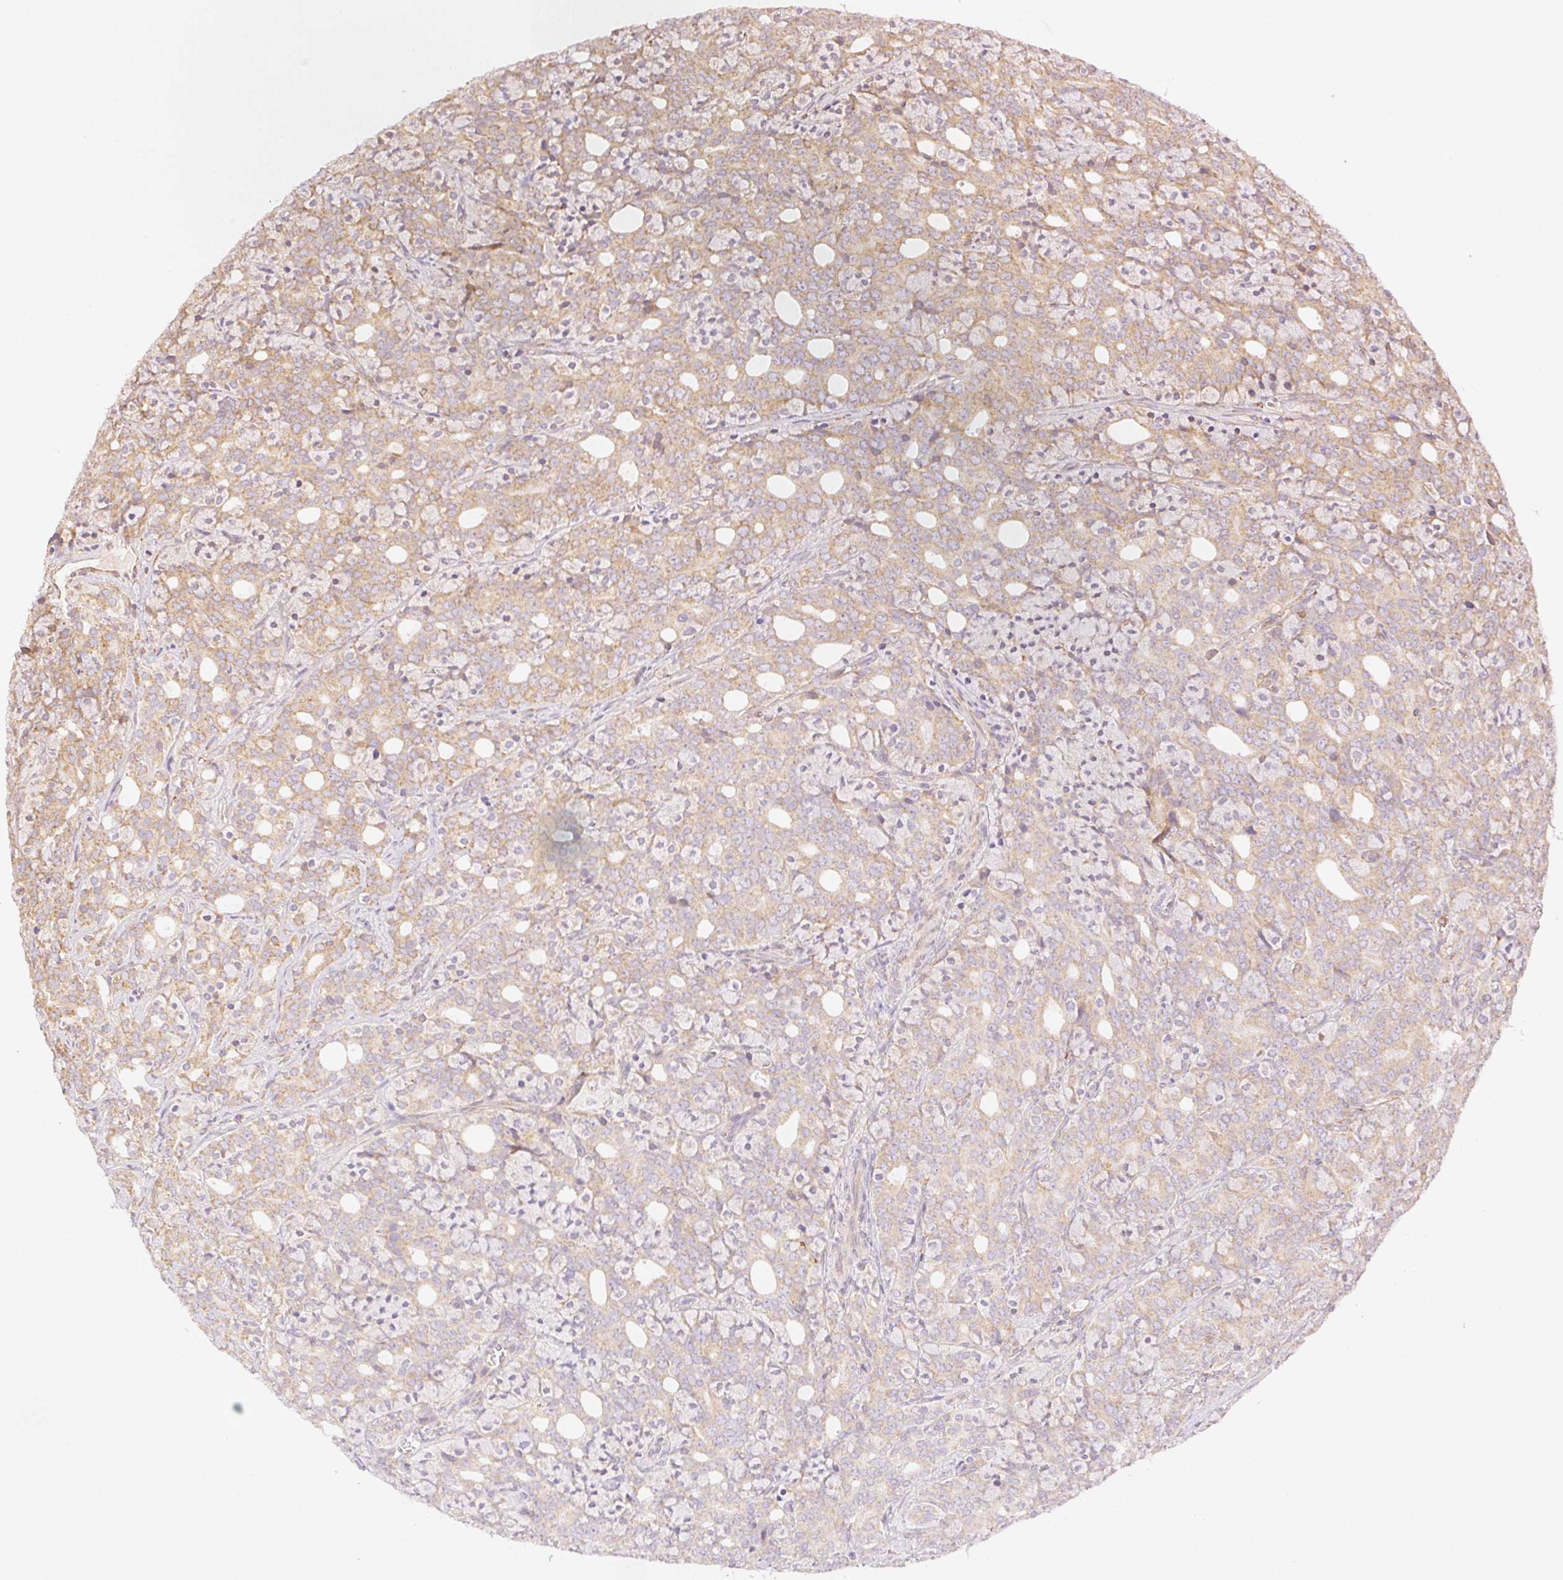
{"staining": {"intensity": "weak", "quantity": ">75%", "location": "cytoplasmic/membranous"}, "tissue": "prostate cancer", "cell_type": "Tumor cells", "image_type": "cancer", "snomed": [{"axis": "morphology", "description": "Adenocarcinoma, High grade"}, {"axis": "topography", "description": "Prostate"}], "caption": "Prostate cancer was stained to show a protein in brown. There is low levels of weak cytoplasmic/membranous positivity in approximately >75% of tumor cells. (brown staining indicates protein expression, while blue staining denotes nuclei).", "gene": "ENTREP1", "patient": {"sex": "male", "age": 84}}